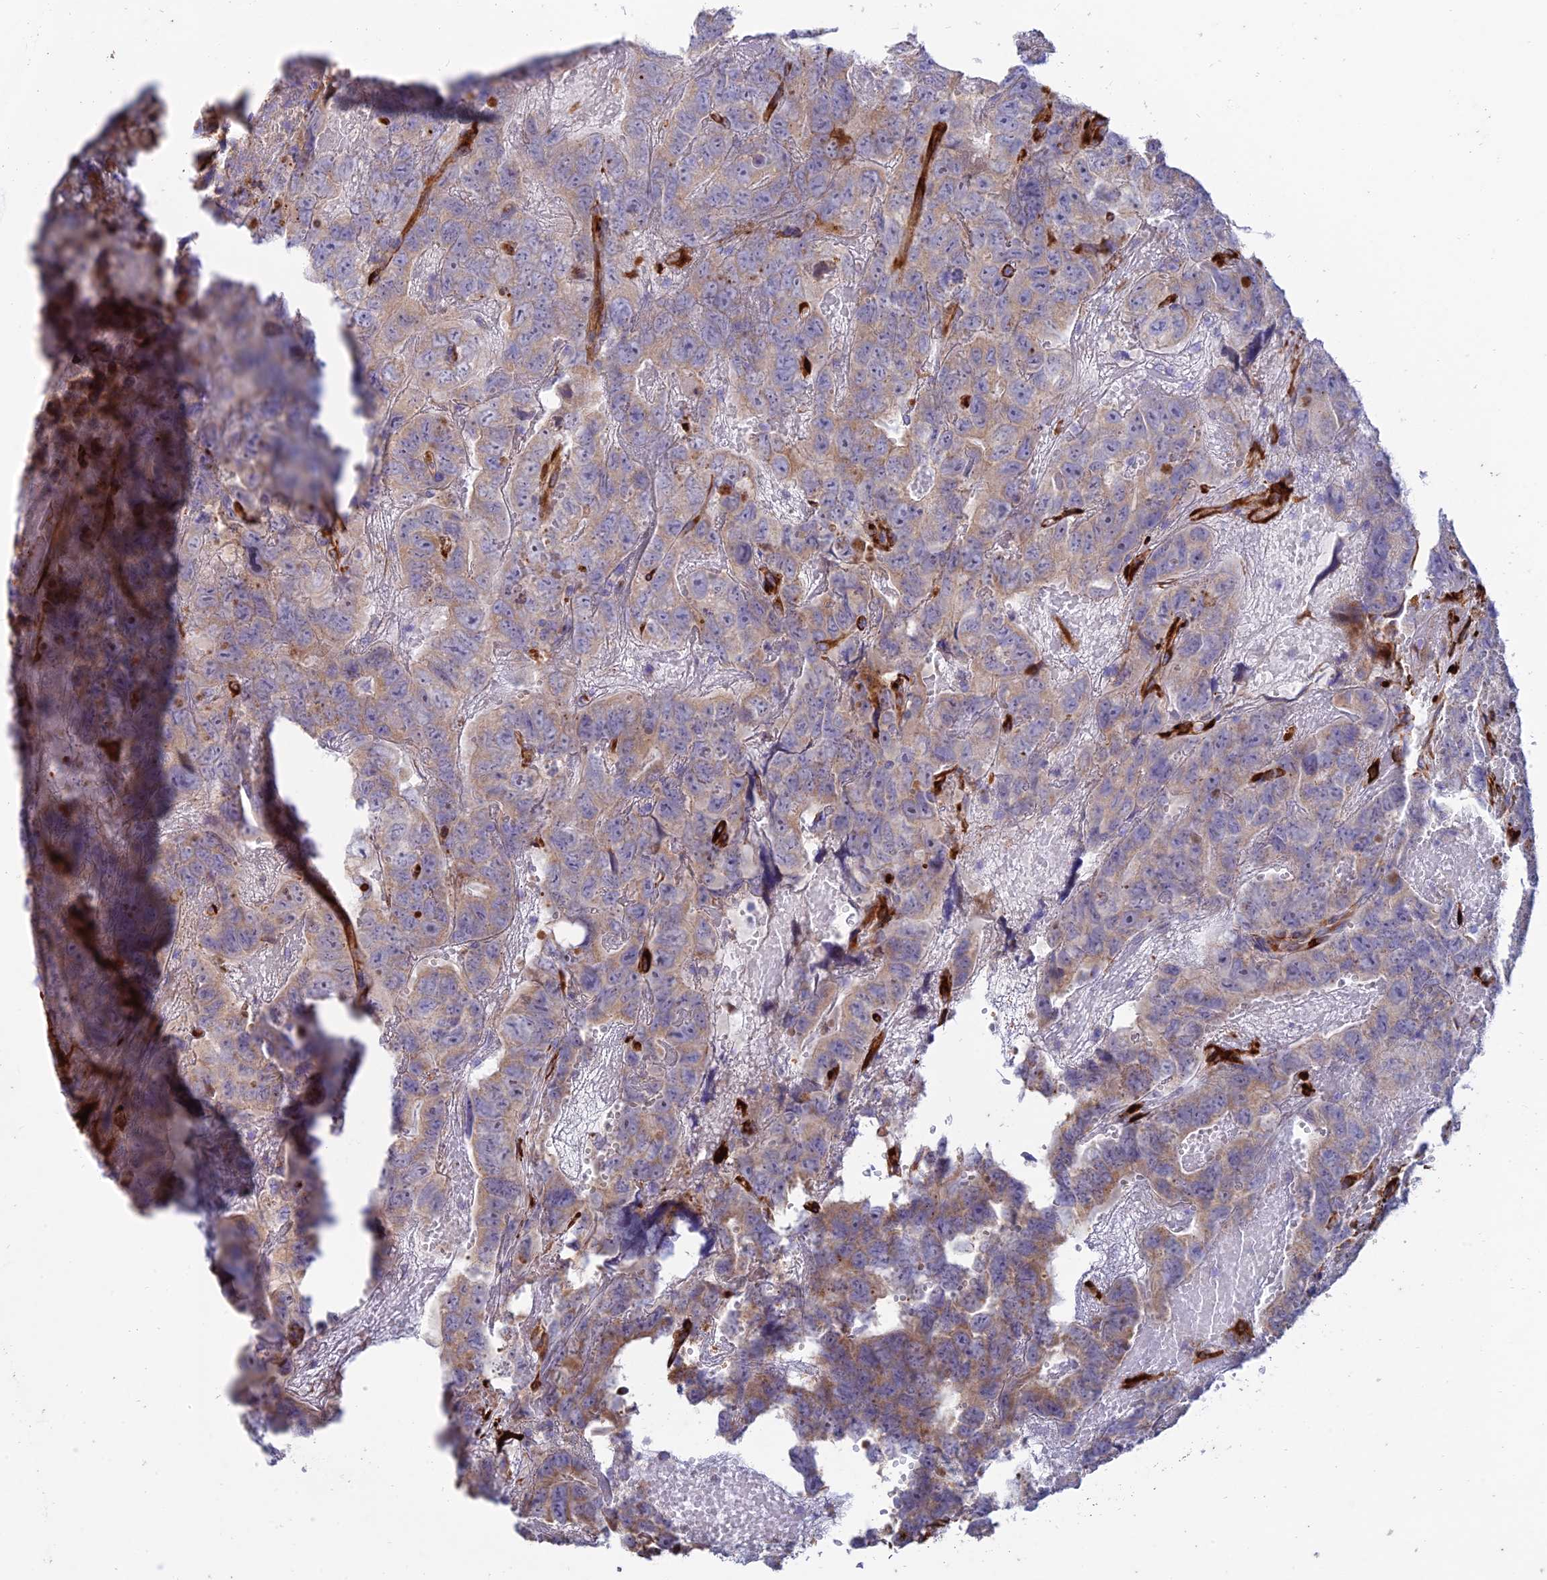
{"staining": {"intensity": "moderate", "quantity": "<25%", "location": "cytoplasmic/membranous"}, "tissue": "testis cancer", "cell_type": "Tumor cells", "image_type": "cancer", "snomed": [{"axis": "morphology", "description": "Carcinoma, Embryonal, NOS"}, {"axis": "topography", "description": "Testis"}], "caption": "Immunohistochemical staining of testis embryonal carcinoma exhibits low levels of moderate cytoplasmic/membranous staining in approximately <25% of tumor cells.", "gene": "RCN3", "patient": {"sex": "male", "age": 45}}